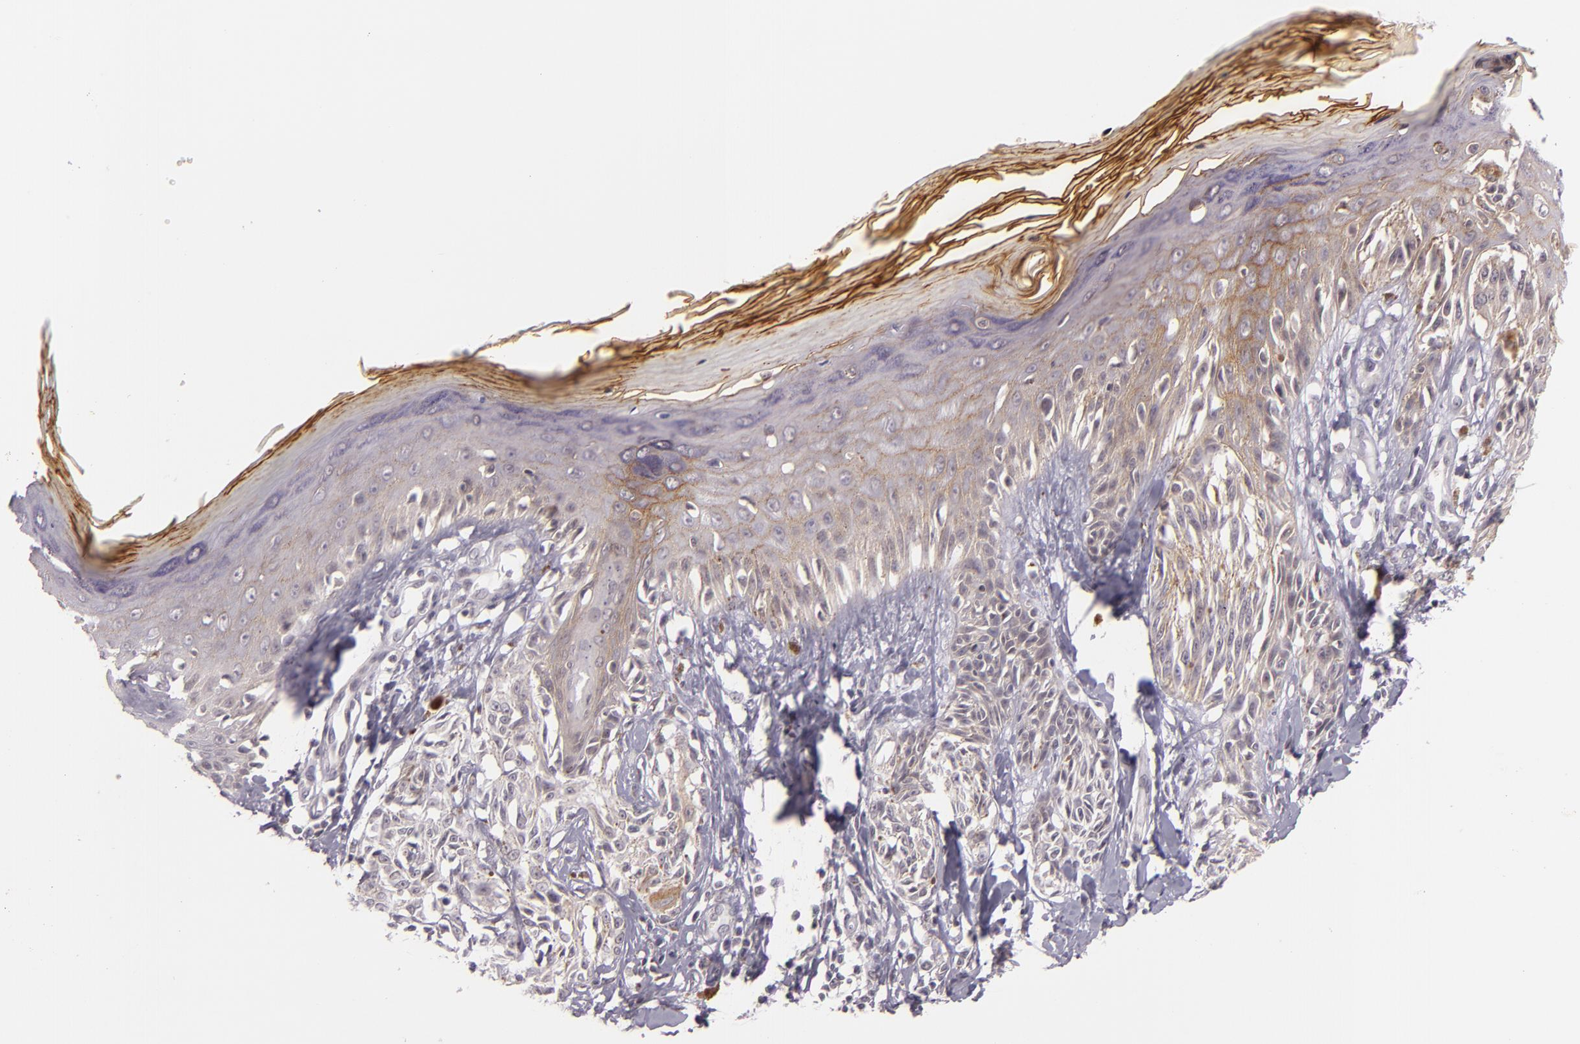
{"staining": {"intensity": "weak", "quantity": ">75%", "location": "cytoplasmic/membranous"}, "tissue": "melanoma", "cell_type": "Tumor cells", "image_type": "cancer", "snomed": [{"axis": "morphology", "description": "Malignant melanoma, NOS"}, {"axis": "topography", "description": "Skin"}], "caption": "The photomicrograph exhibits a brown stain indicating the presence of a protein in the cytoplasmic/membranous of tumor cells in melanoma. (Brightfield microscopy of DAB IHC at high magnification).", "gene": "CASP8", "patient": {"sex": "female", "age": 77}}